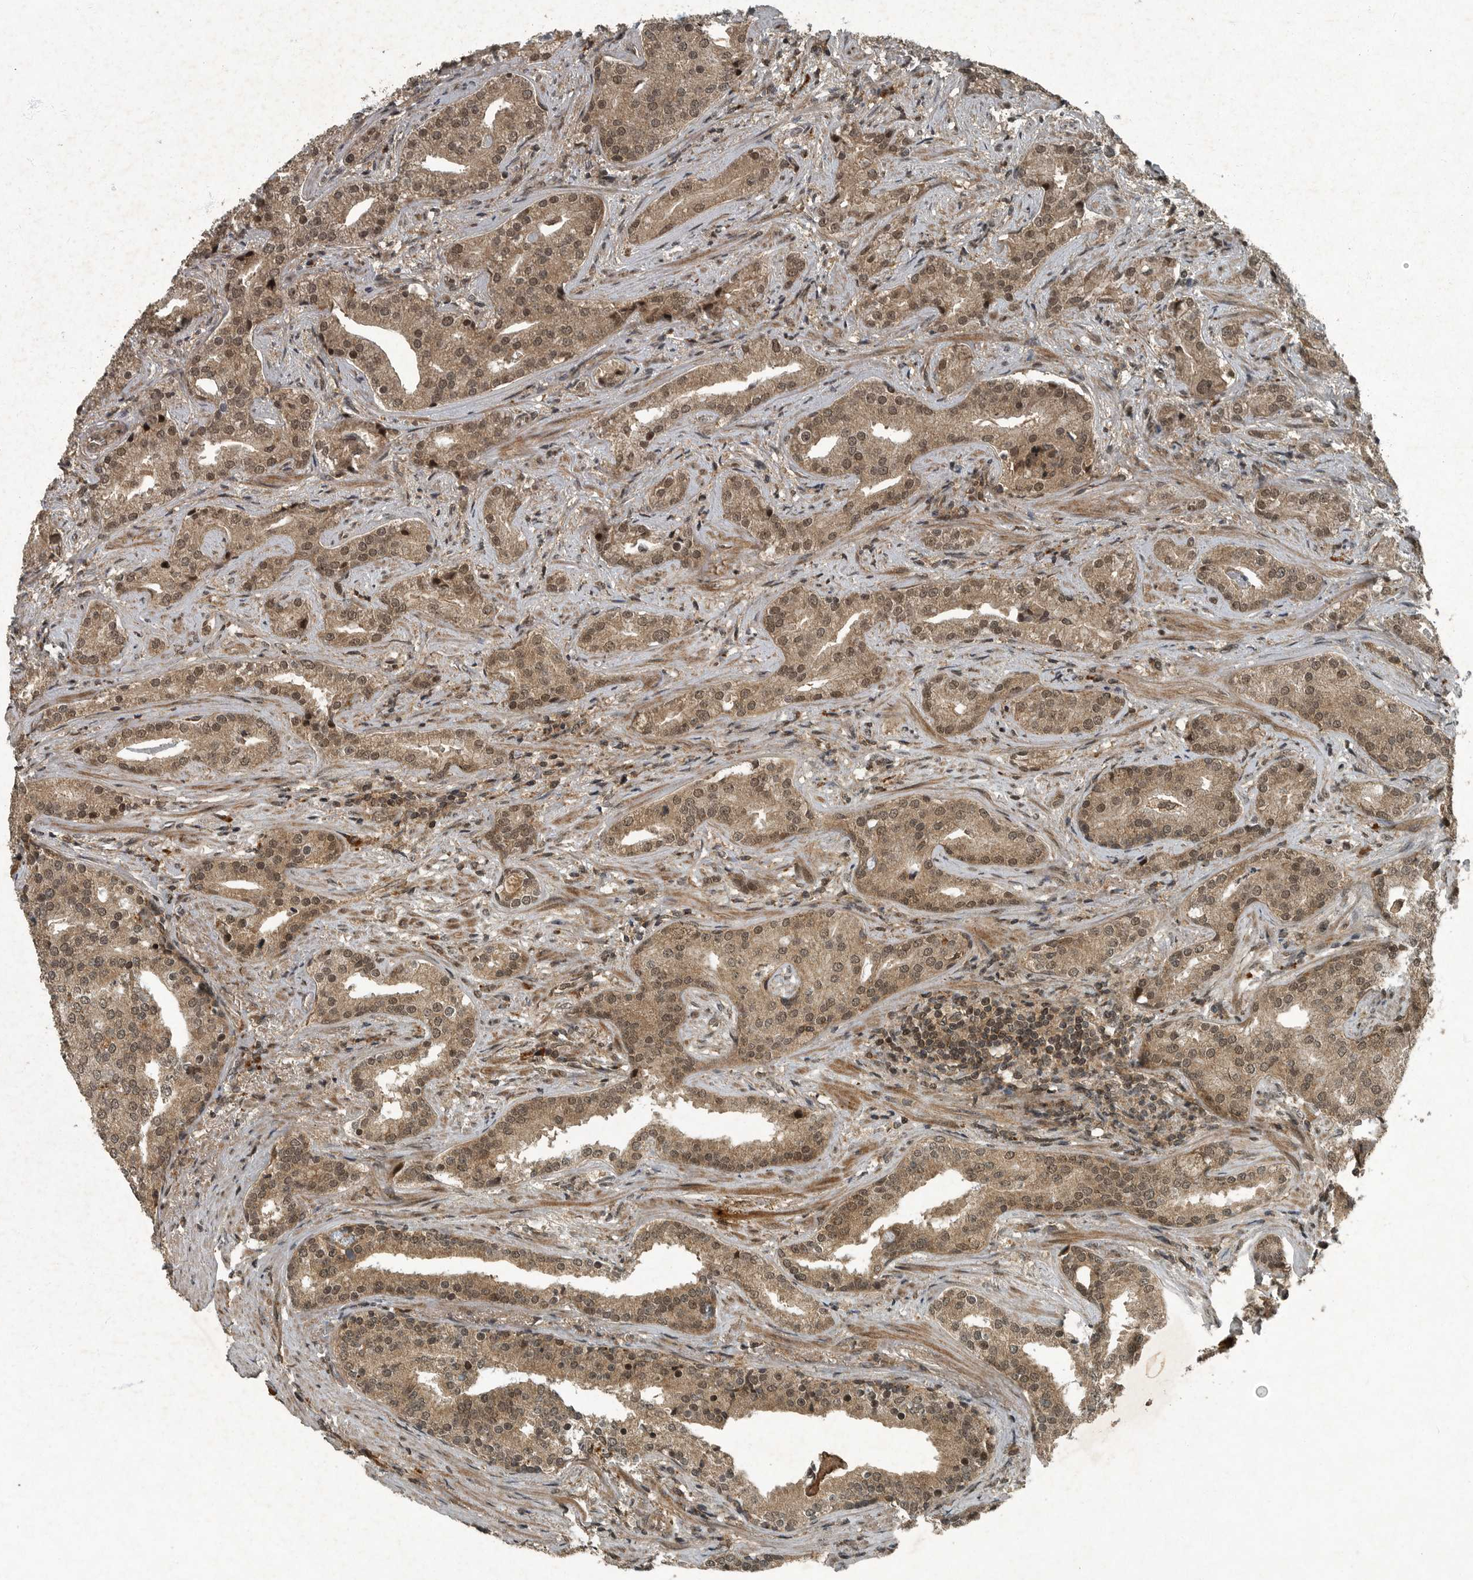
{"staining": {"intensity": "moderate", "quantity": ">75%", "location": "cytoplasmic/membranous,nuclear"}, "tissue": "prostate cancer", "cell_type": "Tumor cells", "image_type": "cancer", "snomed": [{"axis": "morphology", "description": "Adenocarcinoma, Low grade"}, {"axis": "topography", "description": "Prostate"}], "caption": "The immunohistochemical stain highlights moderate cytoplasmic/membranous and nuclear positivity in tumor cells of prostate cancer tissue. (Stains: DAB (3,3'-diaminobenzidine) in brown, nuclei in blue, Microscopy: brightfield microscopy at high magnification).", "gene": "FOXO1", "patient": {"sex": "male", "age": 67}}